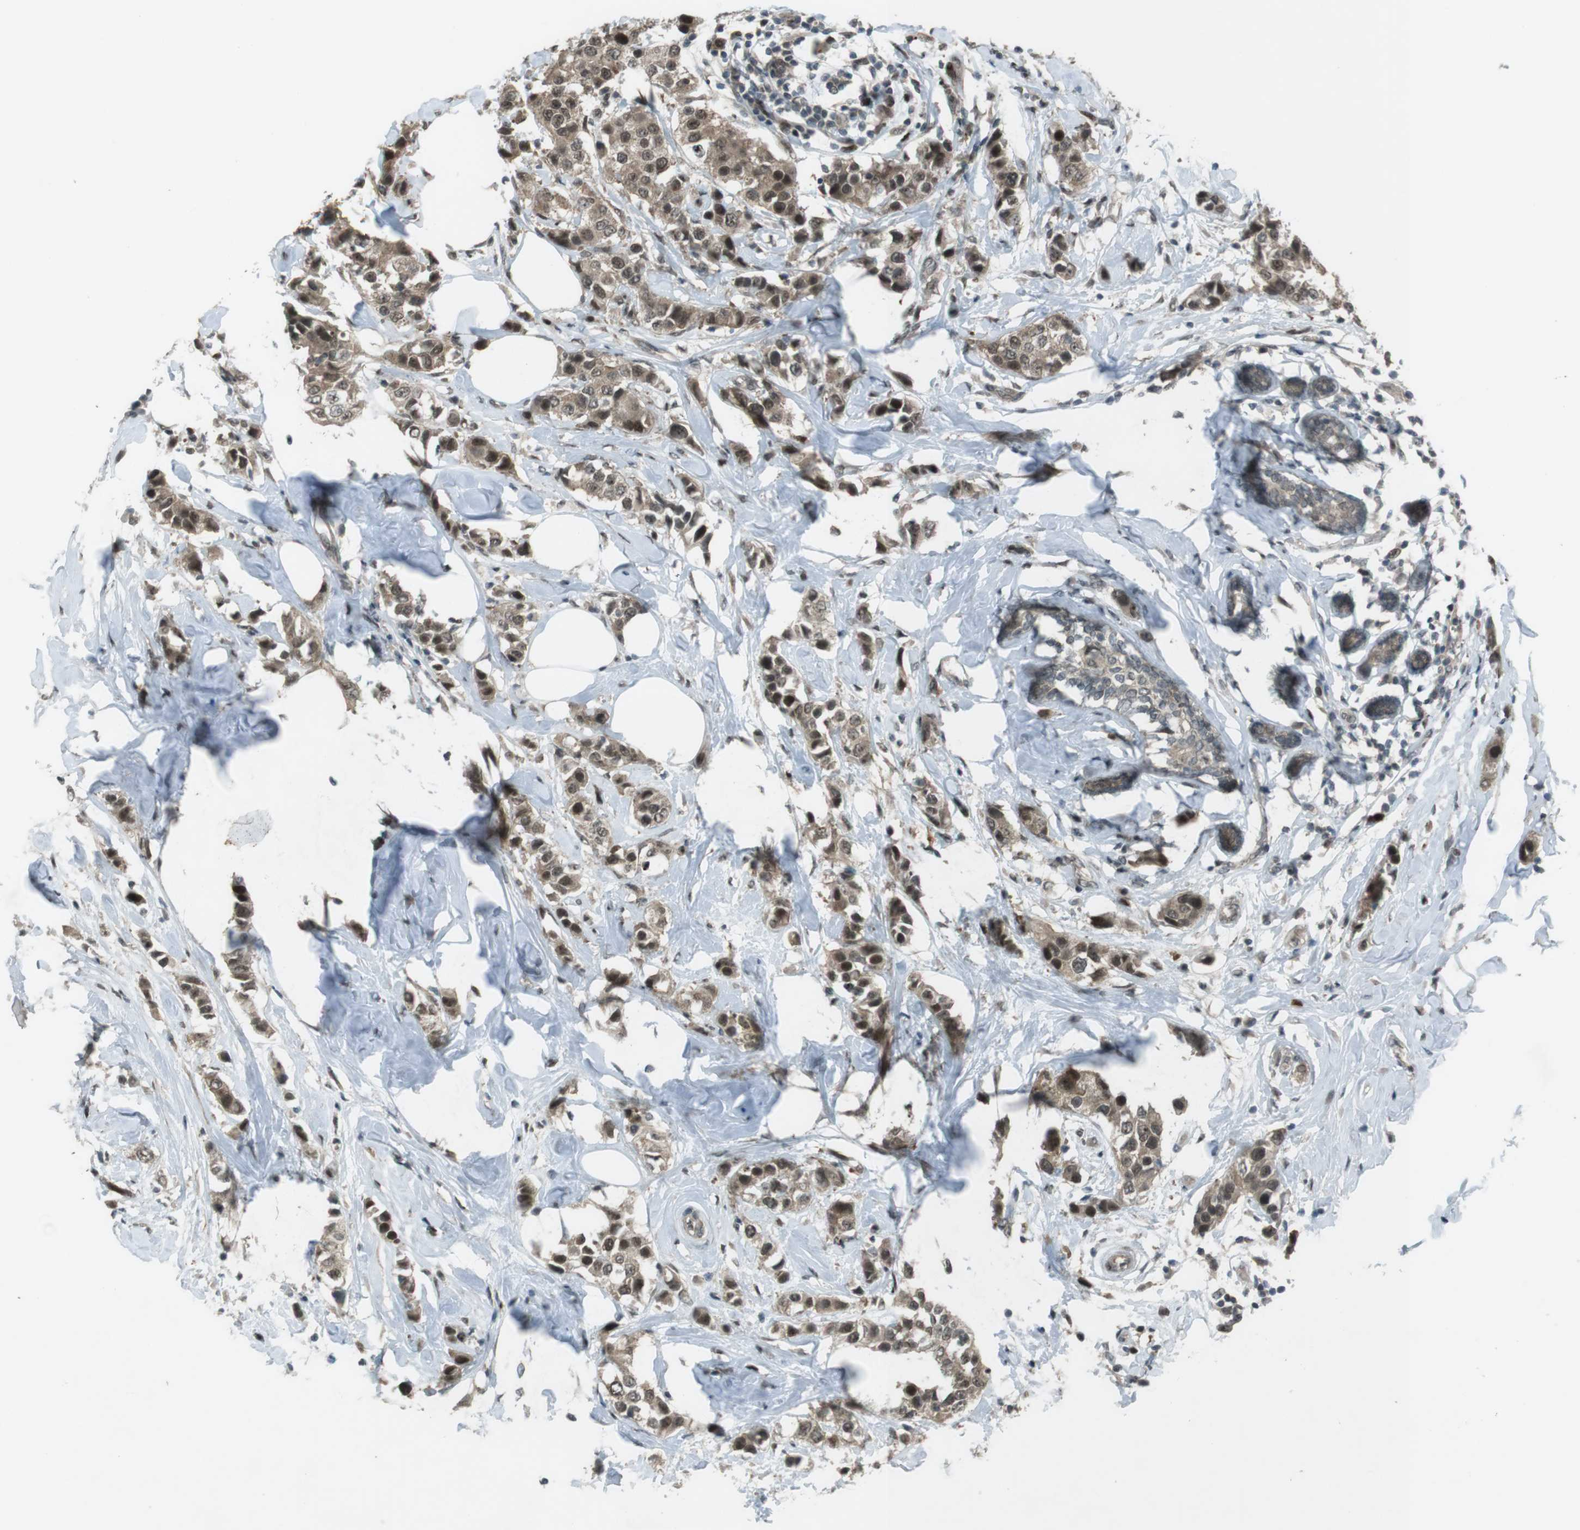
{"staining": {"intensity": "strong", "quantity": ">75%", "location": "cytoplasmic/membranous,nuclear"}, "tissue": "breast cancer", "cell_type": "Tumor cells", "image_type": "cancer", "snomed": [{"axis": "morphology", "description": "Normal tissue, NOS"}, {"axis": "morphology", "description": "Duct carcinoma"}, {"axis": "topography", "description": "Breast"}], "caption": "The micrograph displays a brown stain indicating the presence of a protein in the cytoplasmic/membranous and nuclear of tumor cells in breast cancer.", "gene": "SLITRK5", "patient": {"sex": "female", "age": 50}}